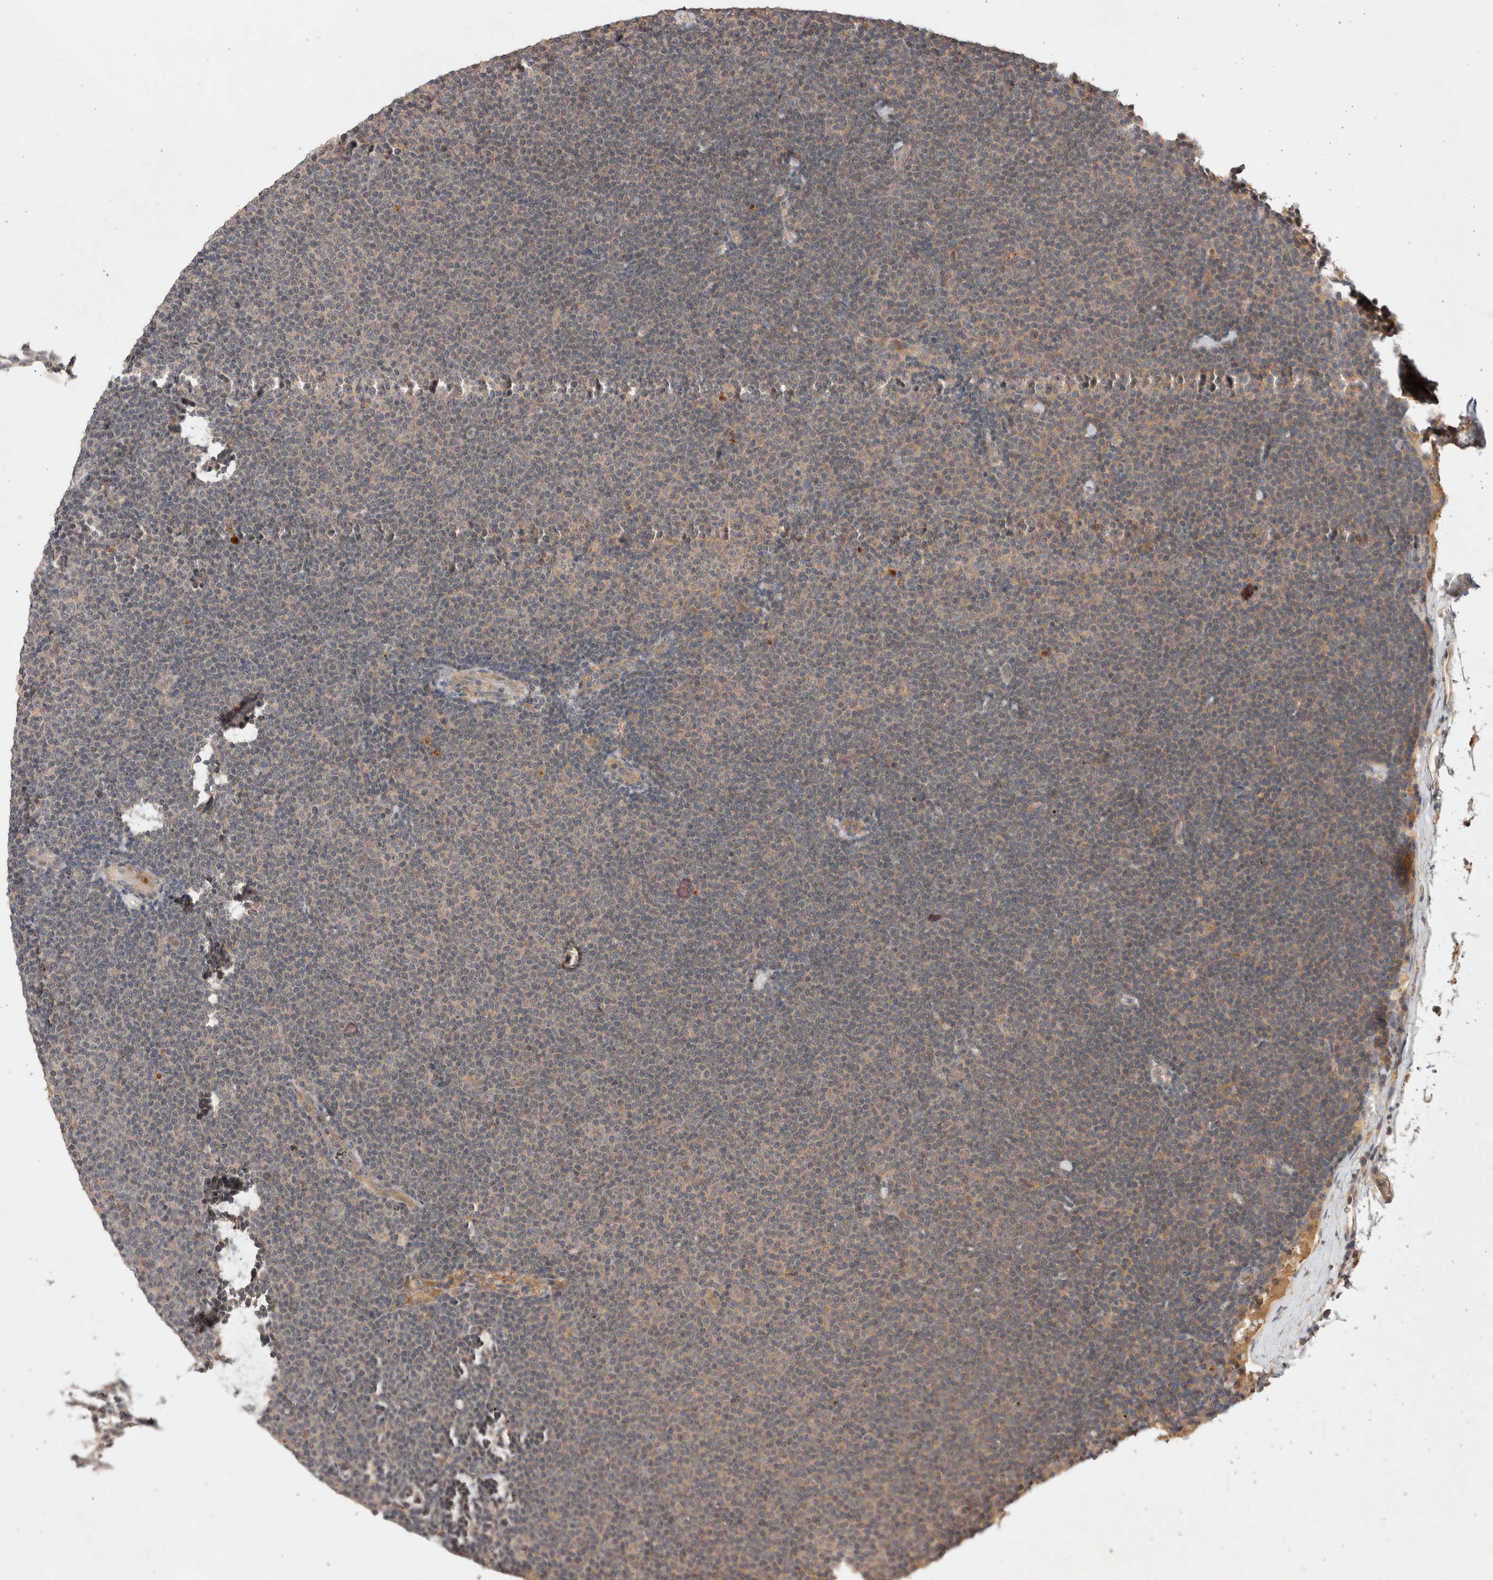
{"staining": {"intensity": "negative", "quantity": "none", "location": "none"}, "tissue": "lymphoma", "cell_type": "Tumor cells", "image_type": "cancer", "snomed": [{"axis": "morphology", "description": "Malignant lymphoma, non-Hodgkin's type, Low grade"}, {"axis": "topography", "description": "Lymph node"}], "caption": "Low-grade malignant lymphoma, non-Hodgkin's type was stained to show a protein in brown. There is no significant staining in tumor cells.", "gene": "NSMAF", "patient": {"sex": "female", "age": 53}}